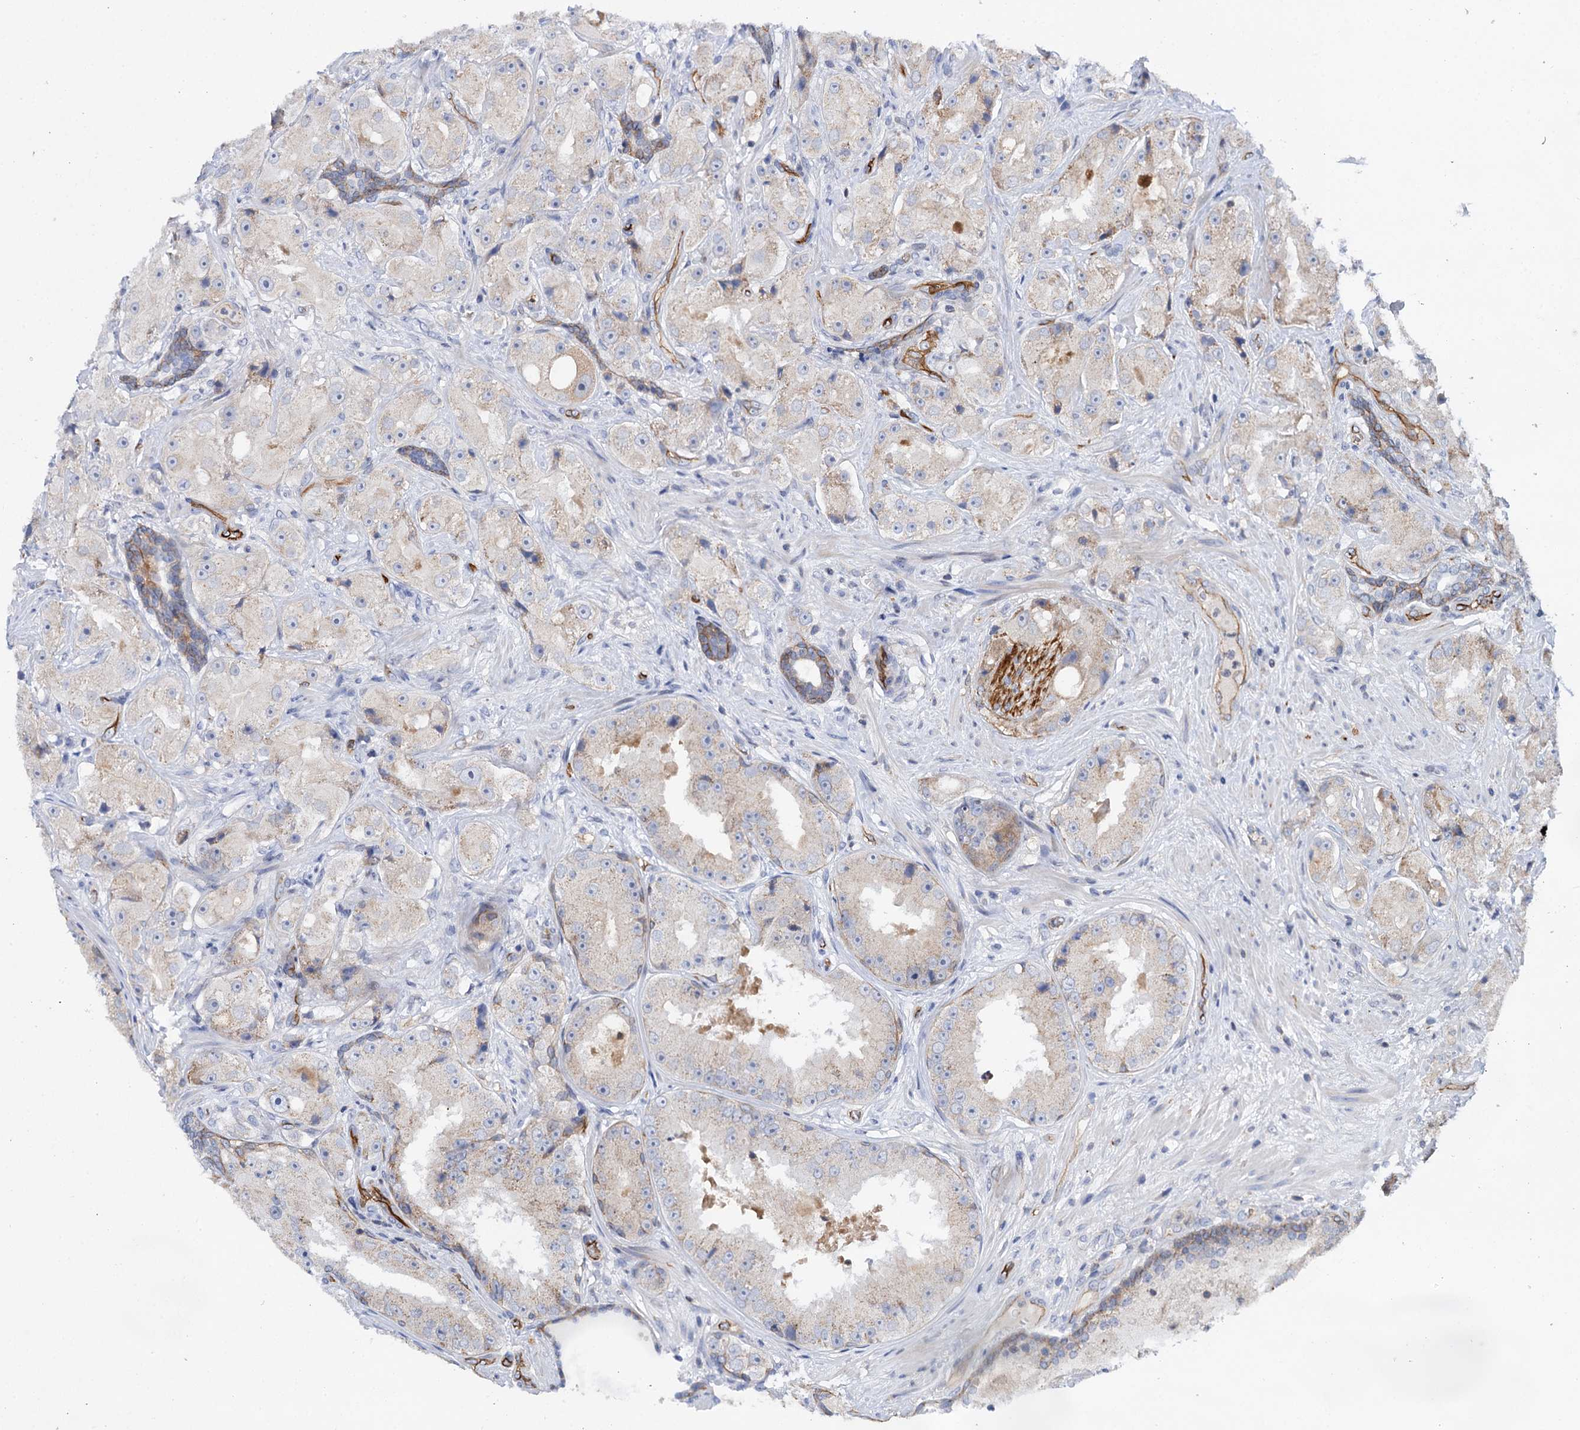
{"staining": {"intensity": "weak", "quantity": "25%-75%", "location": "cytoplasmic/membranous"}, "tissue": "prostate cancer", "cell_type": "Tumor cells", "image_type": "cancer", "snomed": [{"axis": "morphology", "description": "Adenocarcinoma, High grade"}, {"axis": "topography", "description": "Prostate"}], "caption": "The photomicrograph displays staining of adenocarcinoma (high-grade) (prostate), revealing weak cytoplasmic/membranous protein positivity (brown color) within tumor cells. The staining was performed using DAB (3,3'-diaminobenzidine) to visualize the protein expression in brown, while the nuclei were stained in blue with hematoxylin (Magnification: 20x).", "gene": "ABLIM1", "patient": {"sex": "male", "age": 73}}